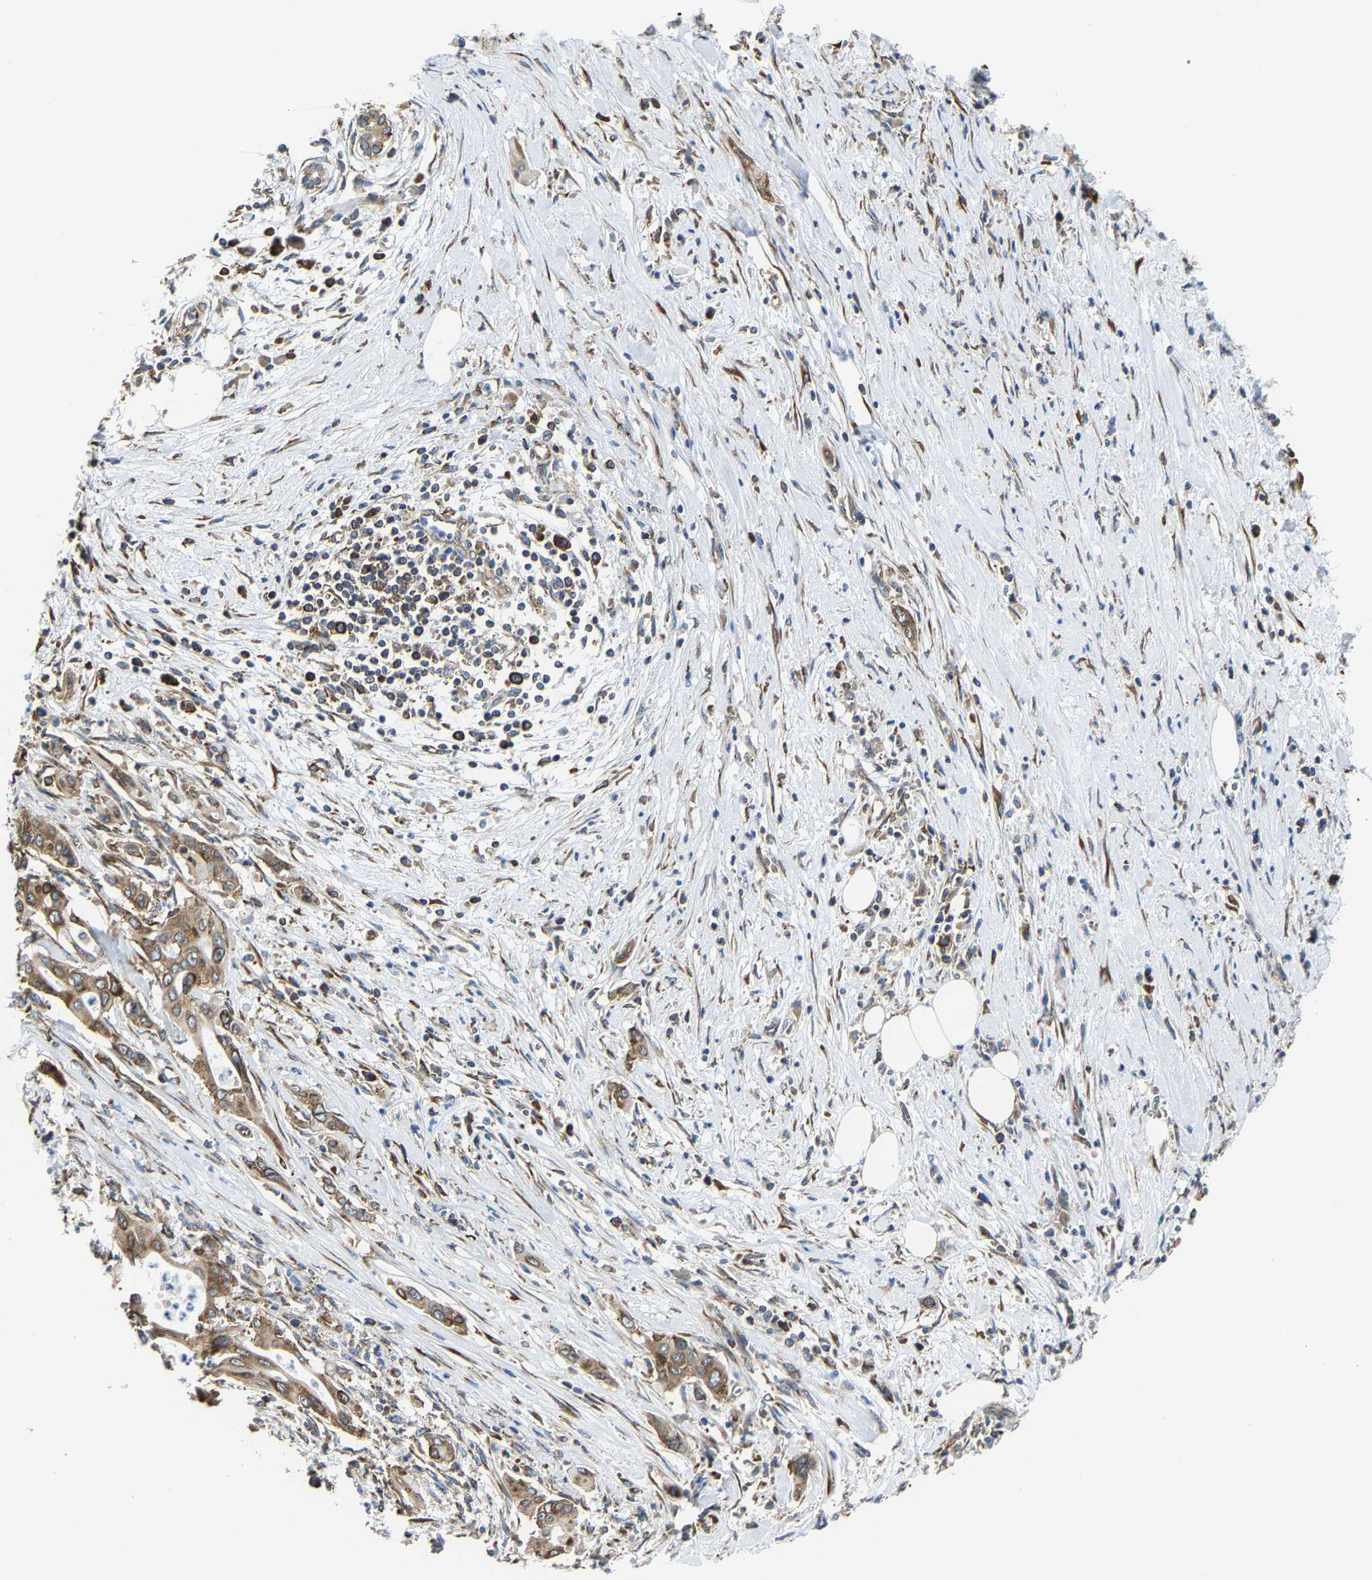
{"staining": {"intensity": "moderate", "quantity": ">75%", "location": "cytoplasmic/membranous"}, "tissue": "pancreatic cancer", "cell_type": "Tumor cells", "image_type": "cancer", "snomed": [{"axis": "morphology", "description": "Adenocarcinoma, NOS"}, {"axis": "topography", "description": "Pancreas"}], "caption": "Adenocarcinoma (pancreatic) stained with DAB (3,3'-diaminobenzidine) IHC demonstrates medium levels of moderate cytoplasmic/membranous positivity in approximately >75% of tumor cells. (Brightfield microscopy of DAB IHC at high magnification).", "gene": "G3BP2", "patient": {"sex": "male", "age": 58}}